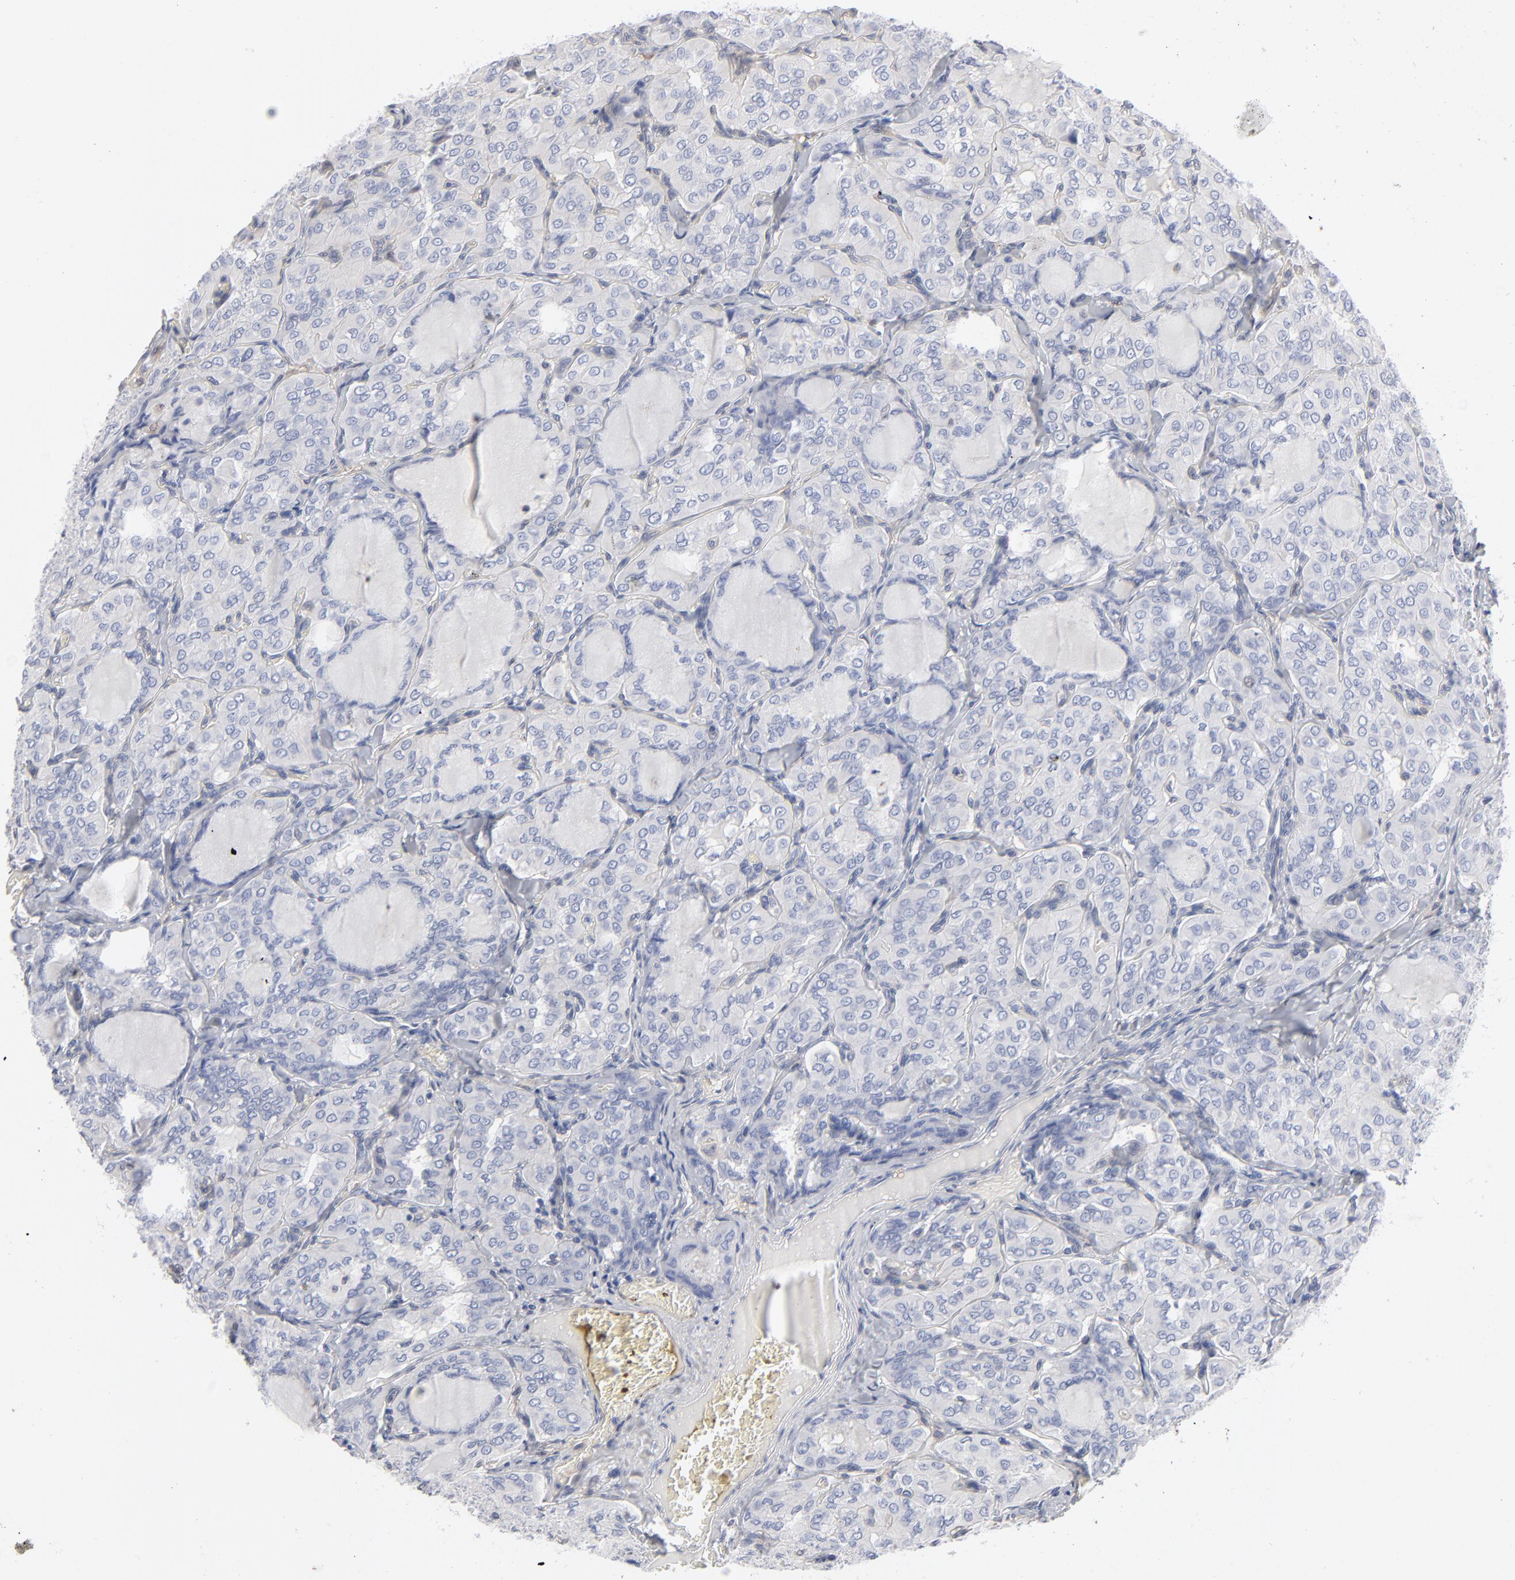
{"staining": {"intensity": "negative", "quantity": "none", "location": "none"}, "tissue": "thyroid cancer", "cell_type": "Tumor cells", "image_type": "cancer", "snomed": [{"axis": "morphology", "description": "Papillary adenocarcinoma, NOS"}, {"axis": "topography", "description": "Thyroid gland"}], "caption": "DAB immunohistochemical staining of human thyroid cancer shows no significant expression in tumor cells.", "gene": "ARRB1", "patient": {"sex": "male", "age": 20}}